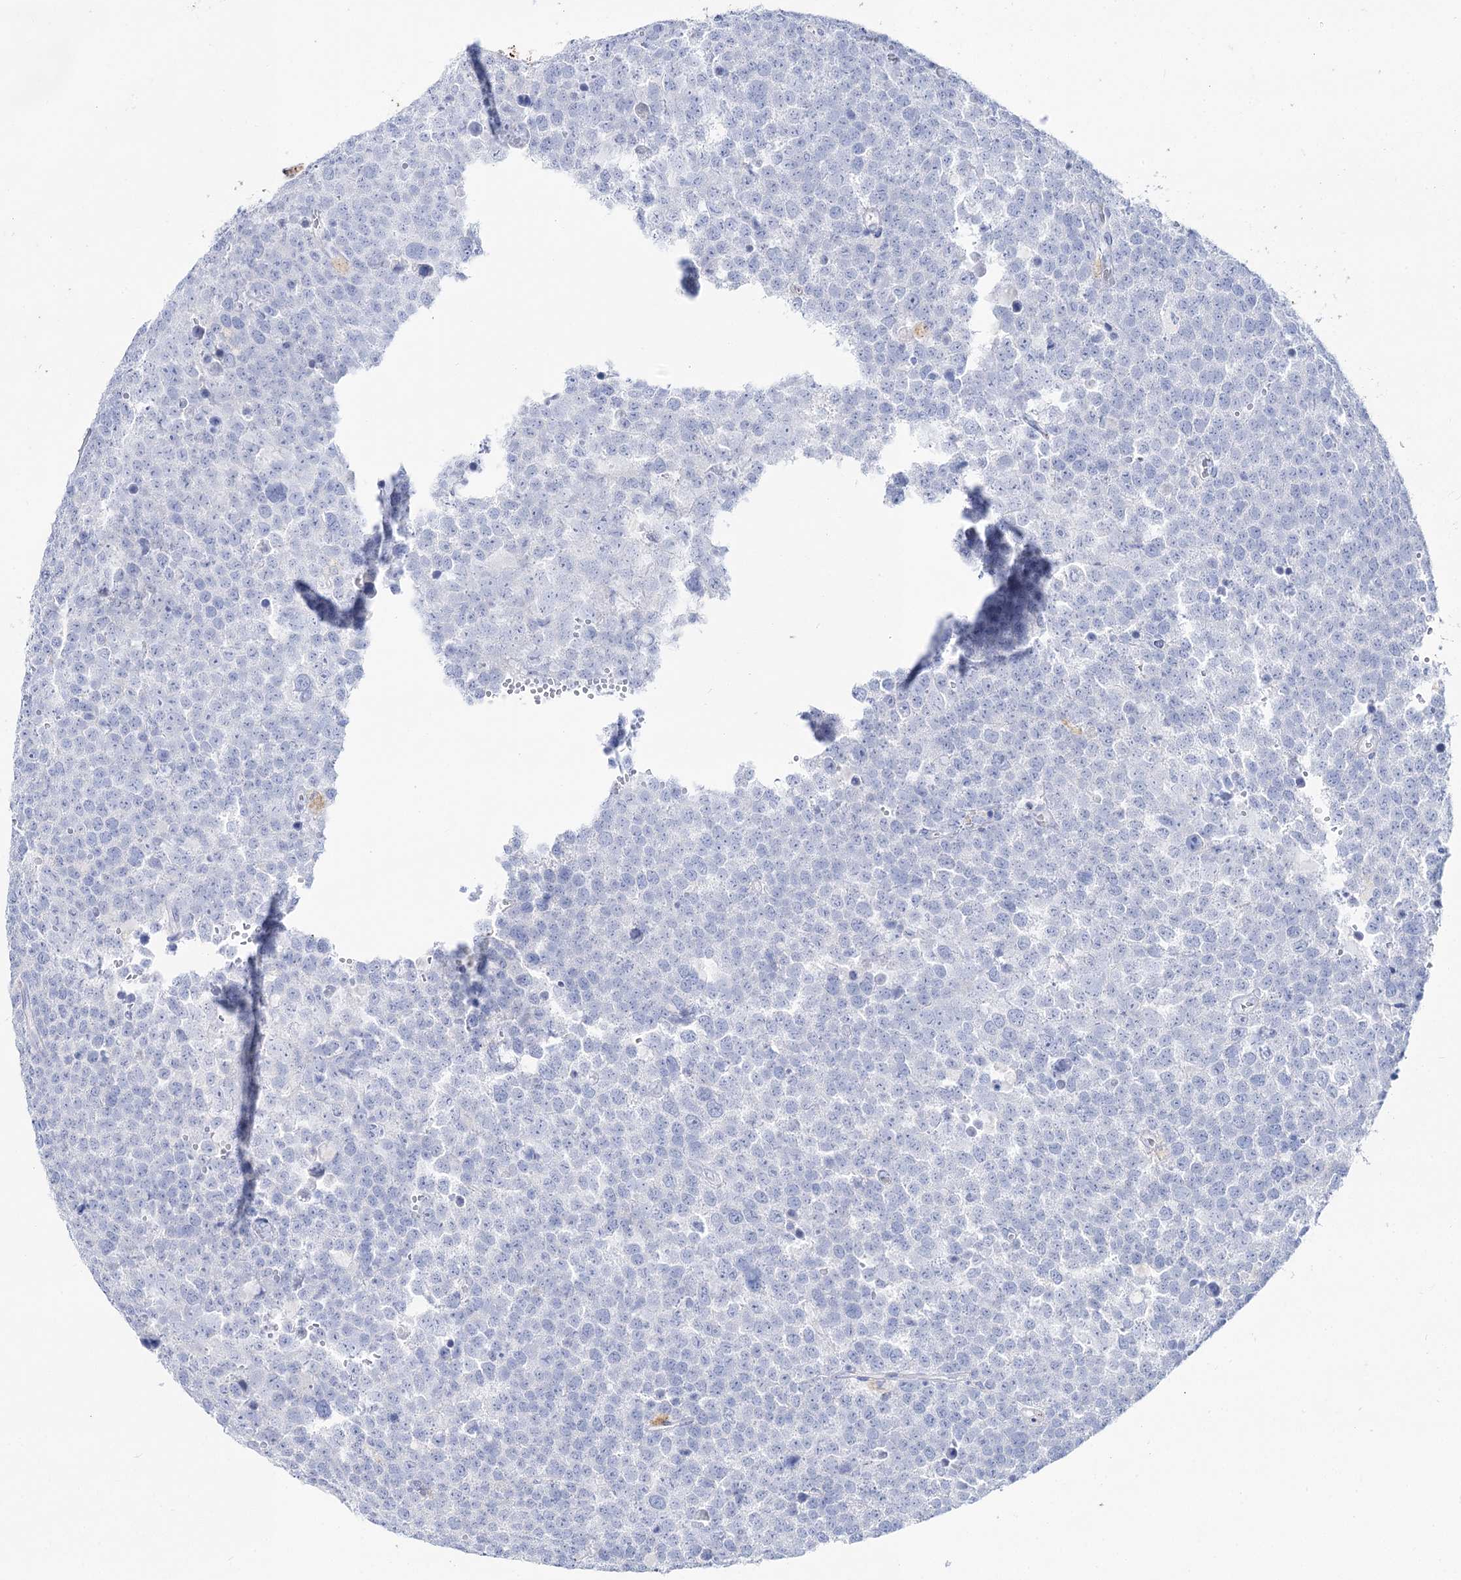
{"staining": {"intensity": "negative", "quantity": "none", "location": "none"}, "tissue": "testis cancer", "cell_type": "Tumor cells", "image_type": "cancer", "snomed": [{"axis": "morphology", "description": "Seminoma, NOS"}, {"axis": "topography", "description": "Testis"}], "caption": "Testis cancer was stained to show a protein in brown. There is no significant expression in tumor cells.", "gene": "SLC3A1", "patient": {"sex": "male", "age": 71}}